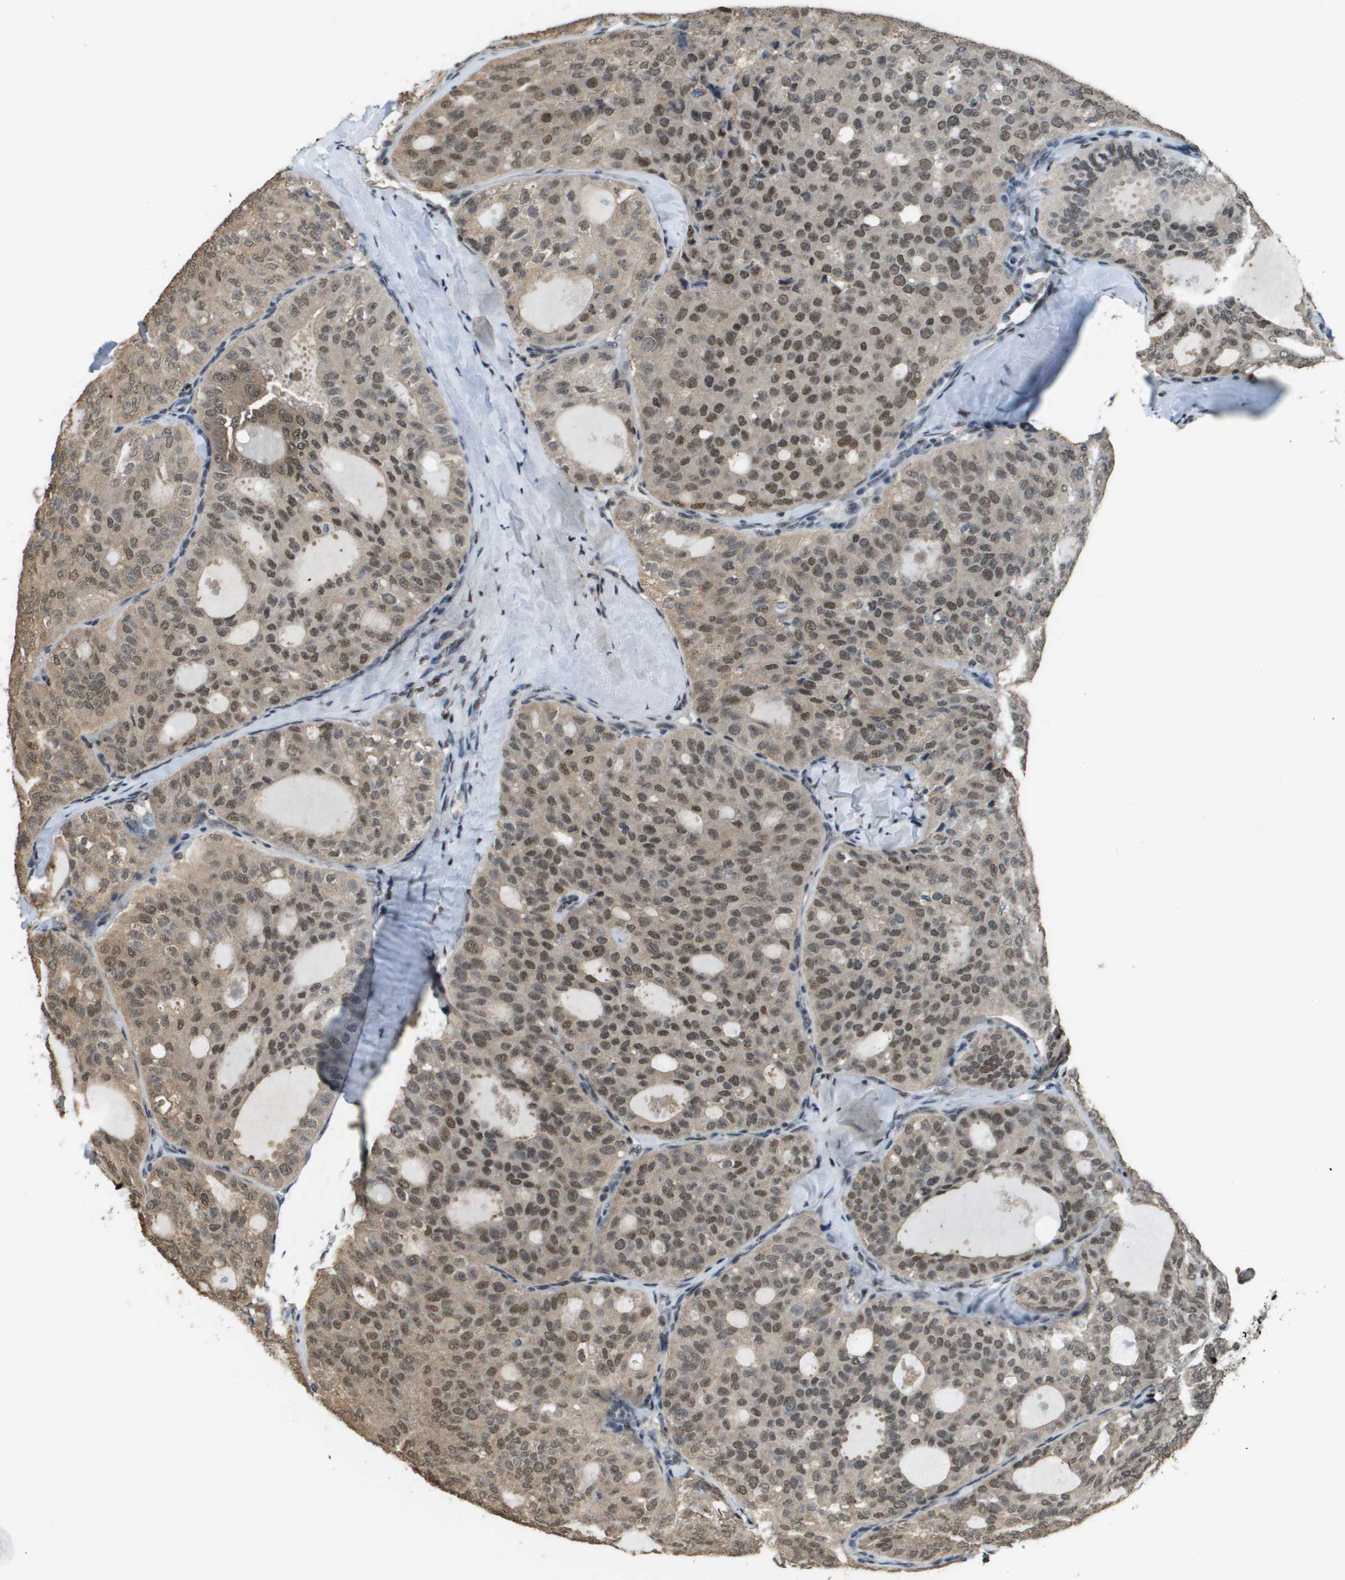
{"staining": {"intensity": "moderate", "quantity": ">75%", "location": "nuclear"}, "tissue": "thyroid cancer", "cell_type": "Tumor cells", "image_type": "cancer", "snomed": [{"axis": "morphology", "description": "Follicular adenoma carcinoma, NOS"}, {"axis": "topography", "description": "Thyroid gland"}], "caption": "IHC (DAB) staining of thyroid follicular adenoma carcinoma displays moderate nuclear protein staining in approximately >75% of tumor cells.", "gene": "SP100", "patient": {"sex": "male", "age": 75}}